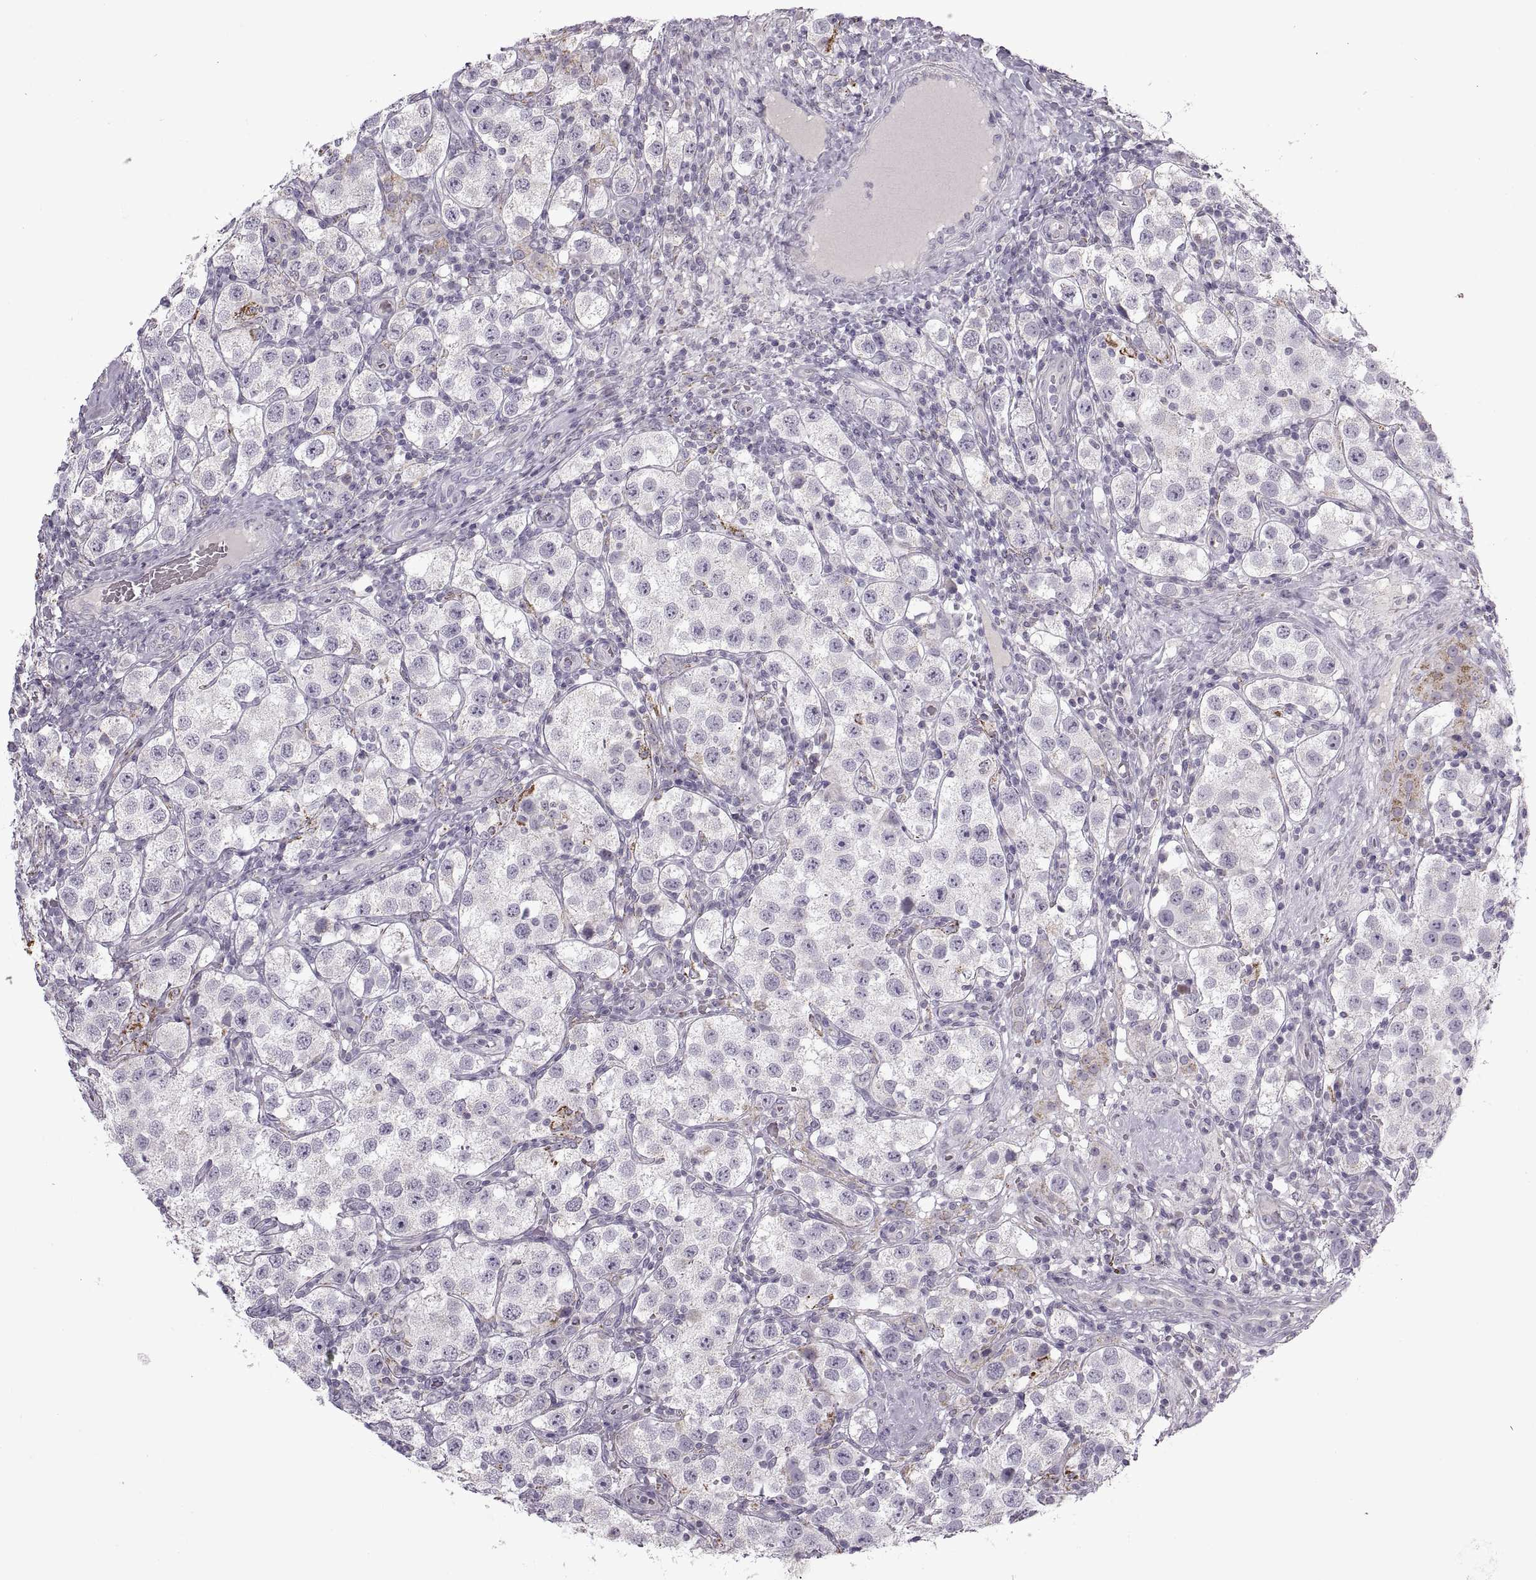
{"staining": {"intensity": "negative", "quantity": "none", "location": "none"}, "tissue": "testis cancer", "cell_type": "Tumor cells", "image_type": "cancer", "snomed": [{"axis": "morphology", "description": "Seminoma, NOS"}, {"axis": "topography", "description": "Testis"}], "caption": "This is an IHC image of seminoma (testis). There is no staining in tumor cells.", "gene": "PIERCE1", "patient": {"sex": "male", "age": 37}}